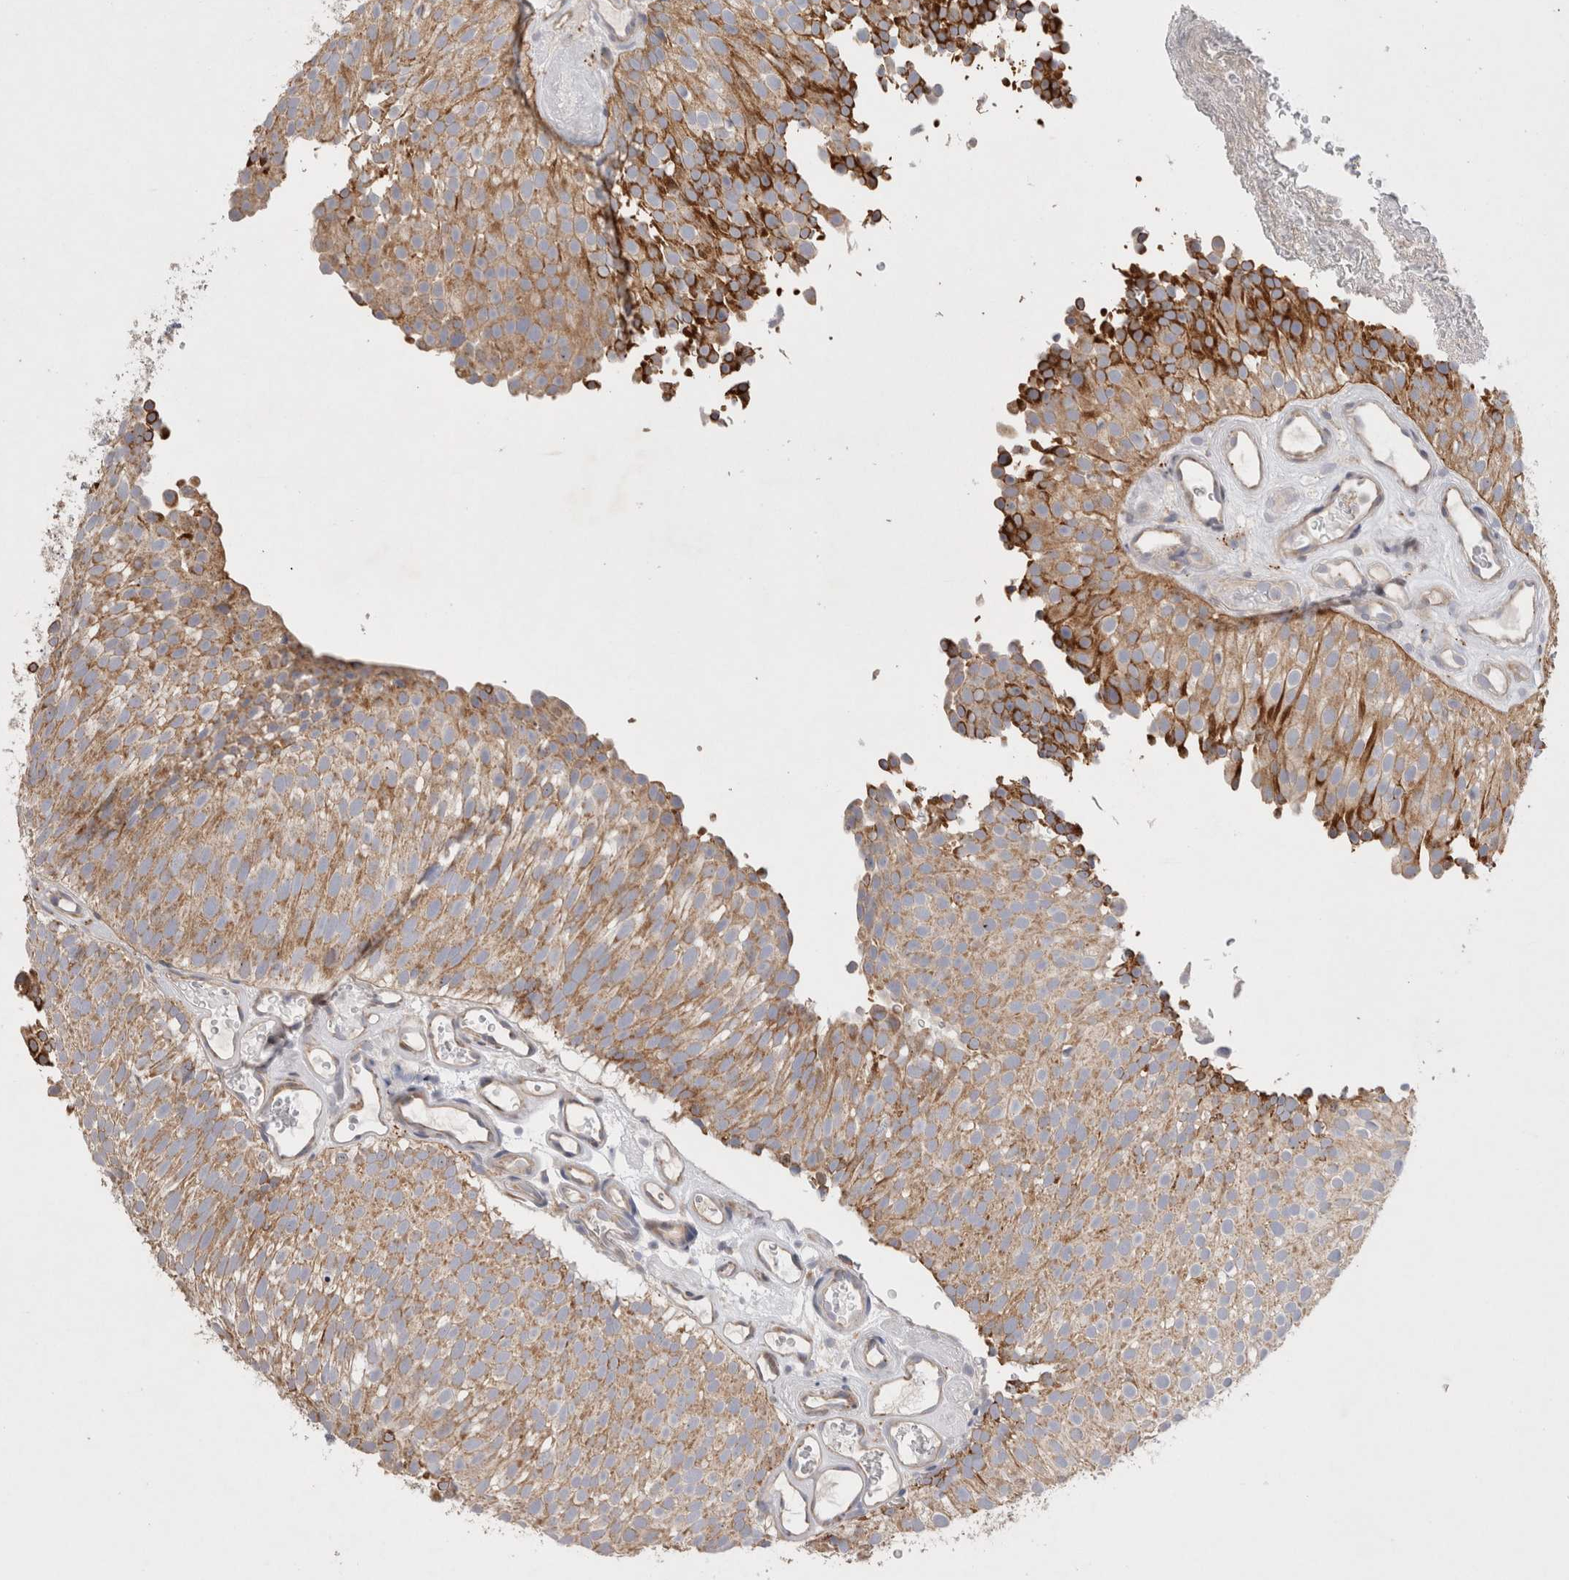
{"staining": {"intensity": "strong", "quantity": ">75%", "location": "cytoplasmic/membranous"}, "tissue": "urothelial cancer", "cell_type": "Tumor cells", "image_type": "cancer", "snomed": [{"axis": "morphology", "description": "Urothelial carcinoma, Low grade"}, {"axis": "topography", "description": "Urinary bladder"}], "caption": "Urothelial cancer stained for a protein displays strong cytoplasmic/membranous positivity in tumor cells. (DAB (3,3'-diaminobenzidine) IHC, brown staining for protein, blue staining for nuclei).", "gene": "TBC1D16", "patient": {"sex": "male", "age": 78}}